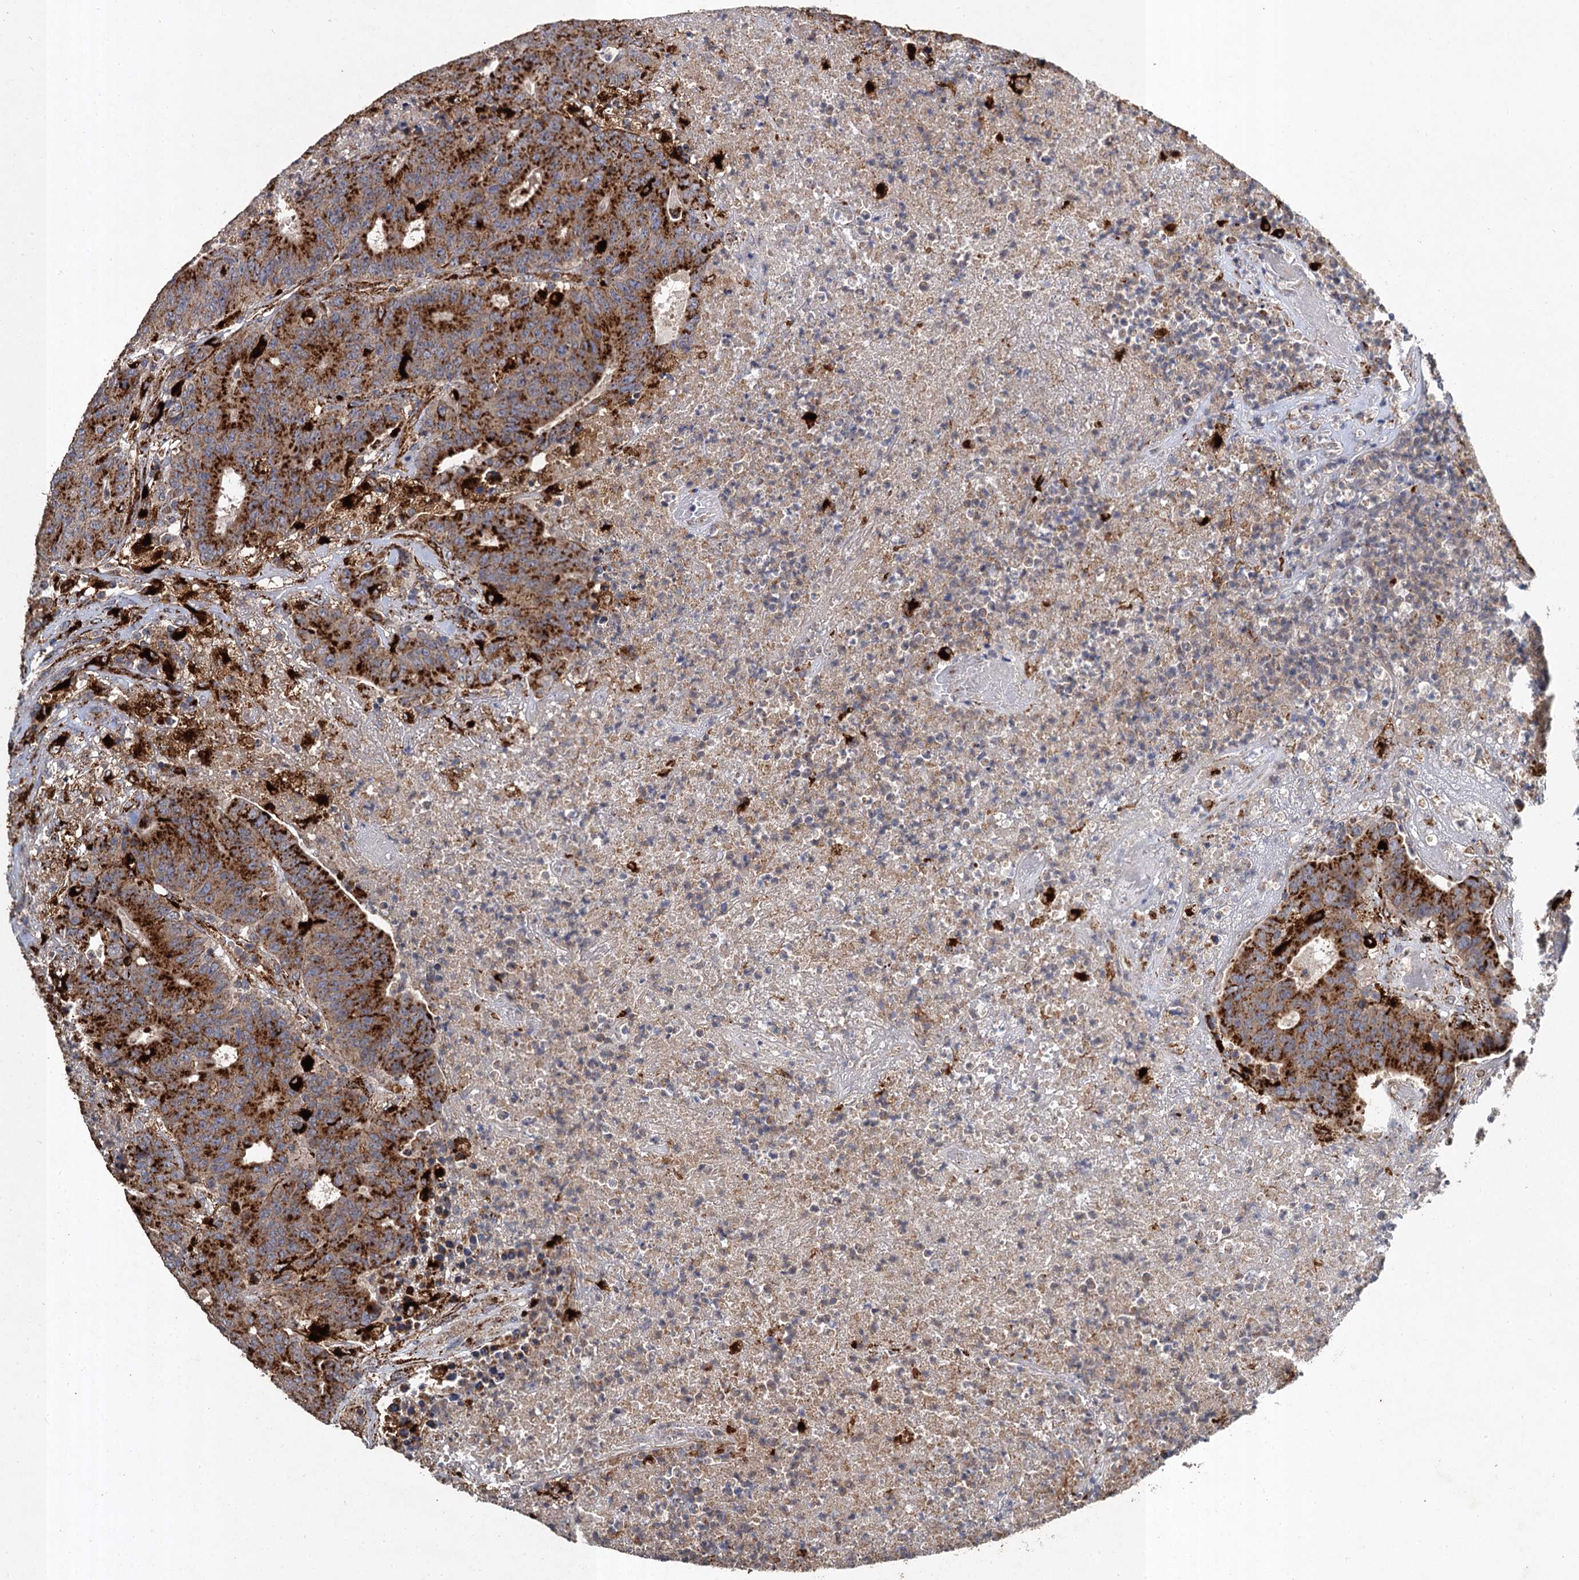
{"staining": {"intensity": "strong", "quantity": ">75%", "location": "cytoplasmic/membranous"}, "tissue": "colorectal cancer", "cell_type": "Tumor cells", "image_type": "cancer", "snomed": [{"axis": "morphology", "description": "Adenocarcinoma, NOS"}, {"axis": "topography", "description": "Colon"}], "caption": "Colorectal adenocarcinoma stained for a protein (brown) demonstrates strong cytoplasmic/membranous positive expression in approximately >75% of tumor cells.", "gene": "GBA1", "patient": {"sex": "female", "age": 75}}